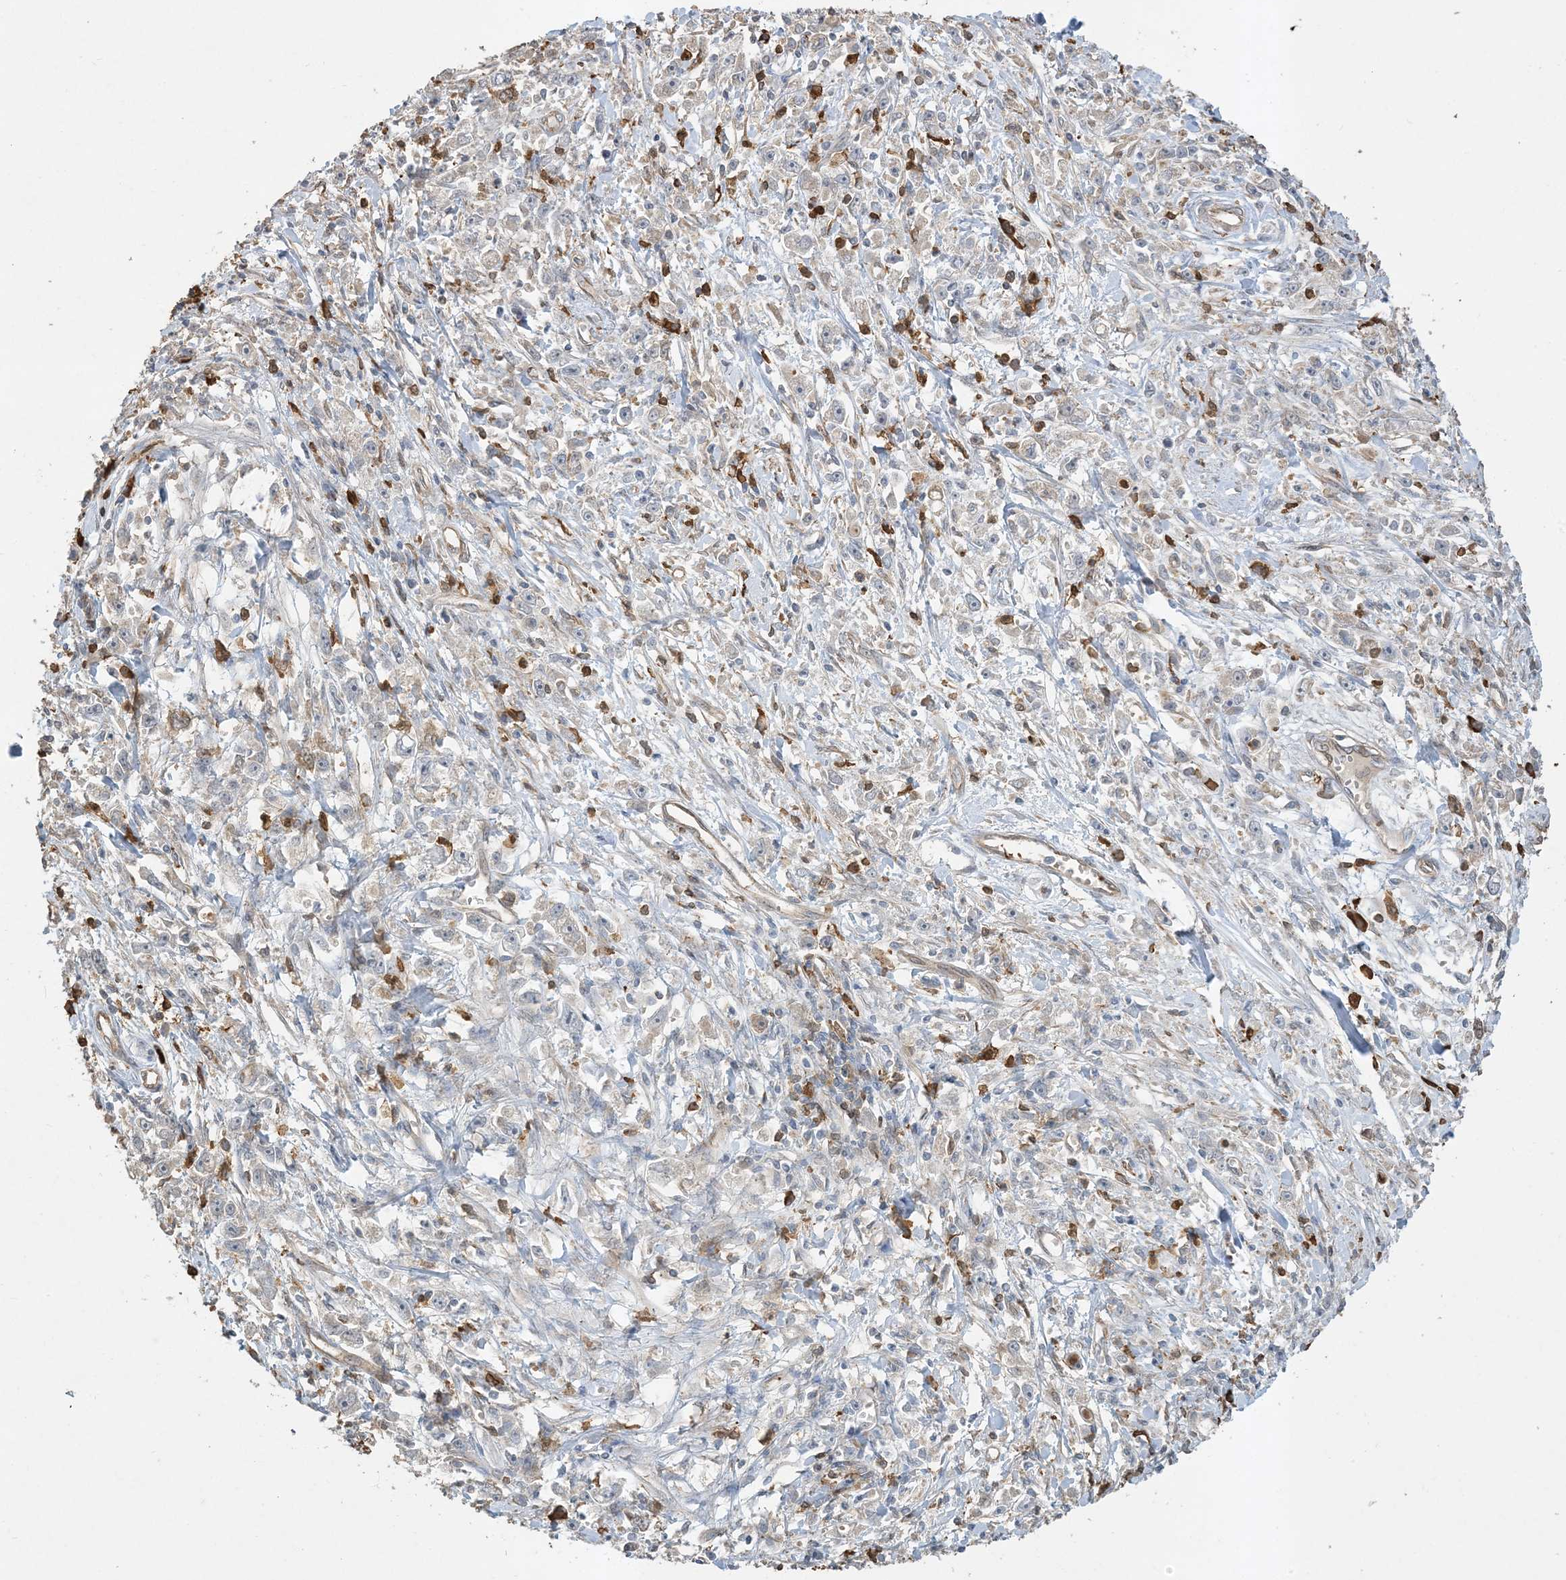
{"staining": {"intensity": "negative", "quantity": "none", "location": "none"}, "tissue": "stomach cancer", "cell_type": "Tumor cells", "image_type": "cancer", "snomed": [{"axis": "morphology", "description": "Adenocarcinoma, NOS"}, {"axis": "topography", "description": "Stomach"}], "caption": "IHC photomicrograph of neoplastic tissue: human stomach cancer (adenocarcinoma) stained with DAB reveals no significant protein expression in tumor cells.", "gene": "TMSB4X", "patient": {"sex": "female", "age": 59}}